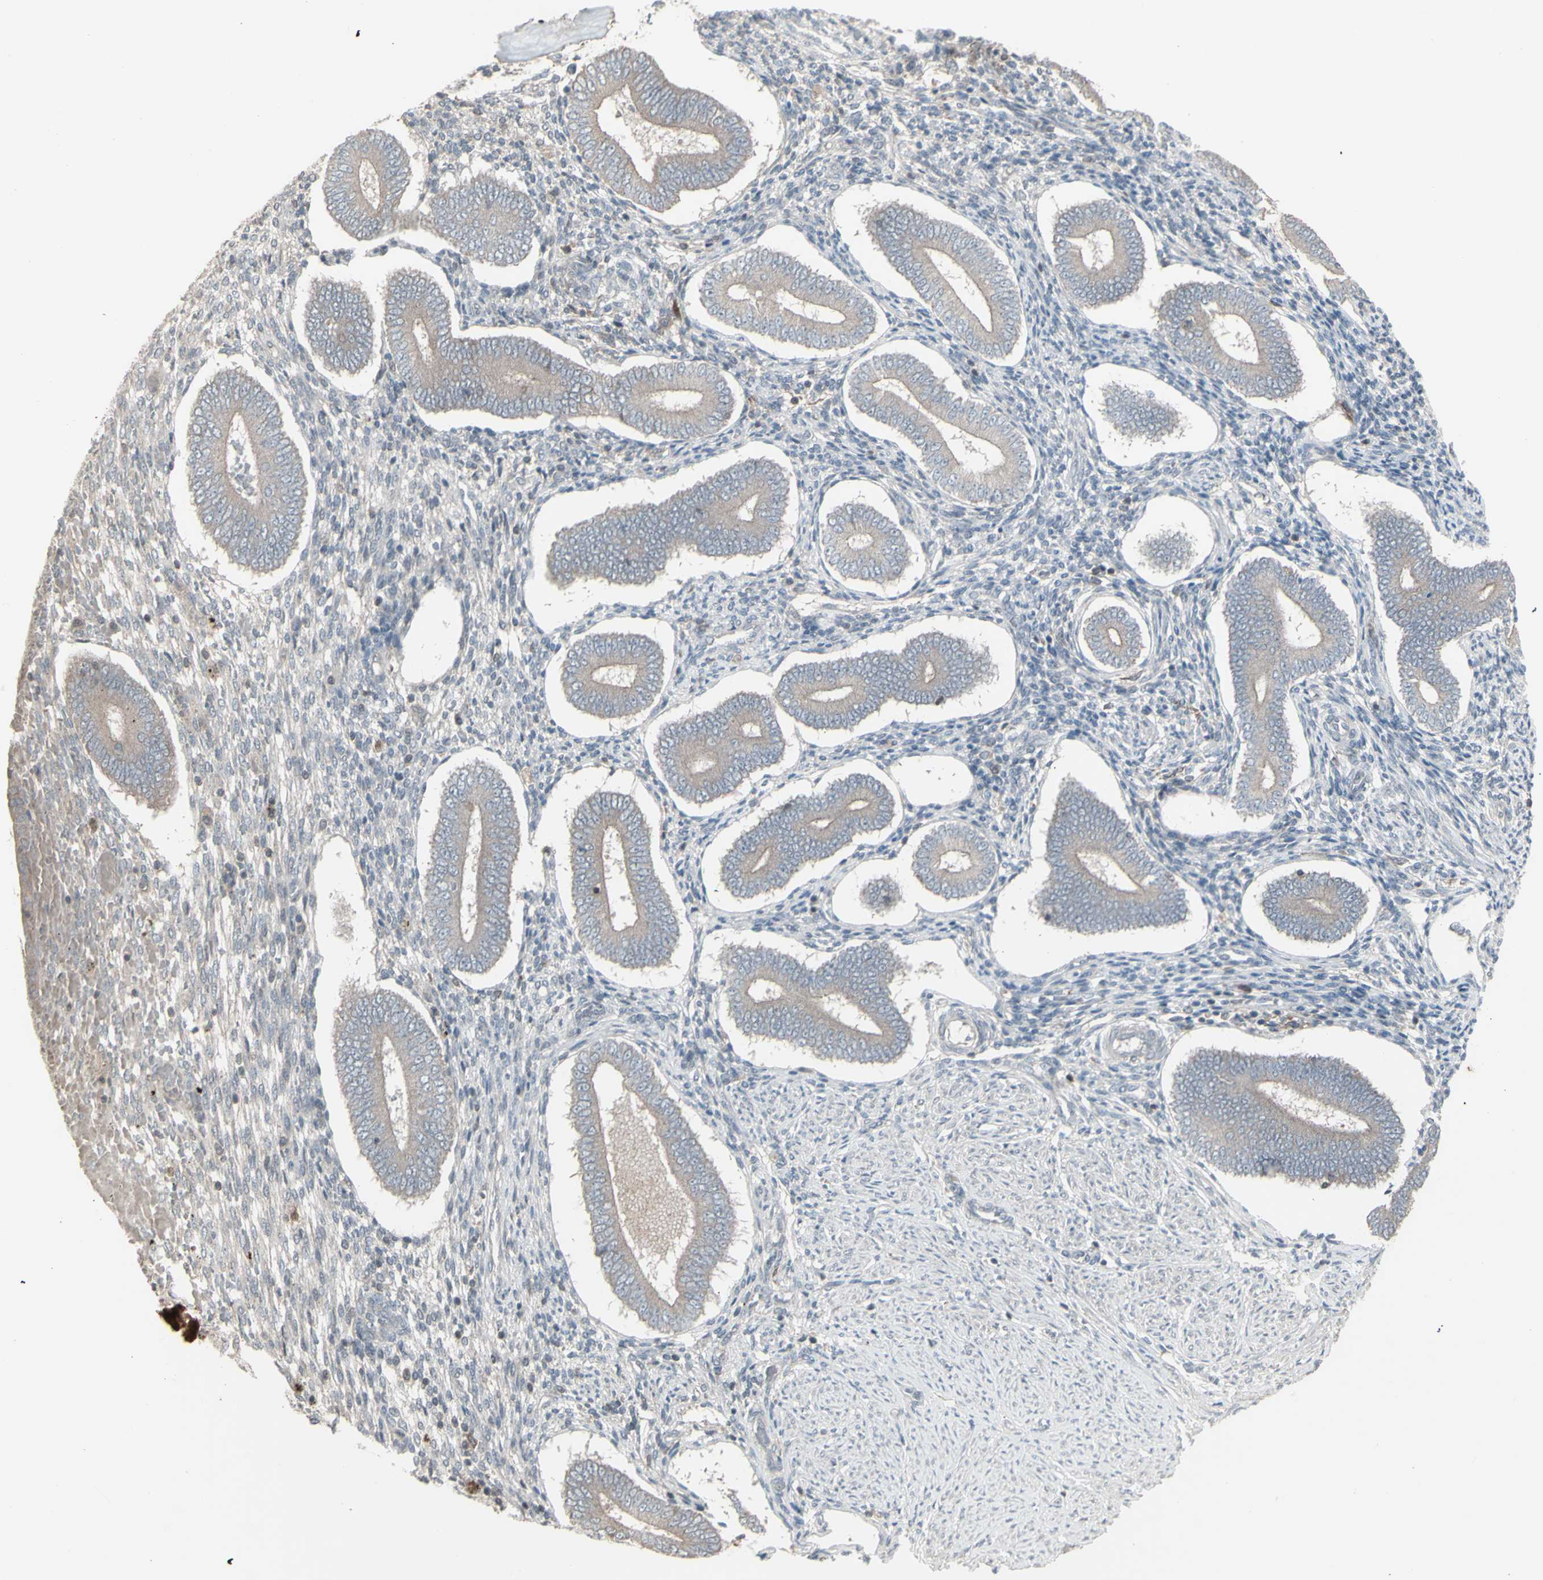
{"staining": {"intensity": "negative", "quantity": "none", "location": "none"}, "tissue": "endometrium", "cell_type": "Cells in endometrial stroma", "image_type": "normal", "snomed": [{"axis": "morphology", "description": "Normal tissue, NOS"}, {"axis": "topography", "description": "Endometrium"}], "caption": "Immunohistochemistry (IHC) histopathology image of normal endometrium: human endometrium stained with DAB exhibits no significant protein positivity in cells in endometrial stroma.", "gene": "CSK", "patient": {"sex": "female", "age": 42}}